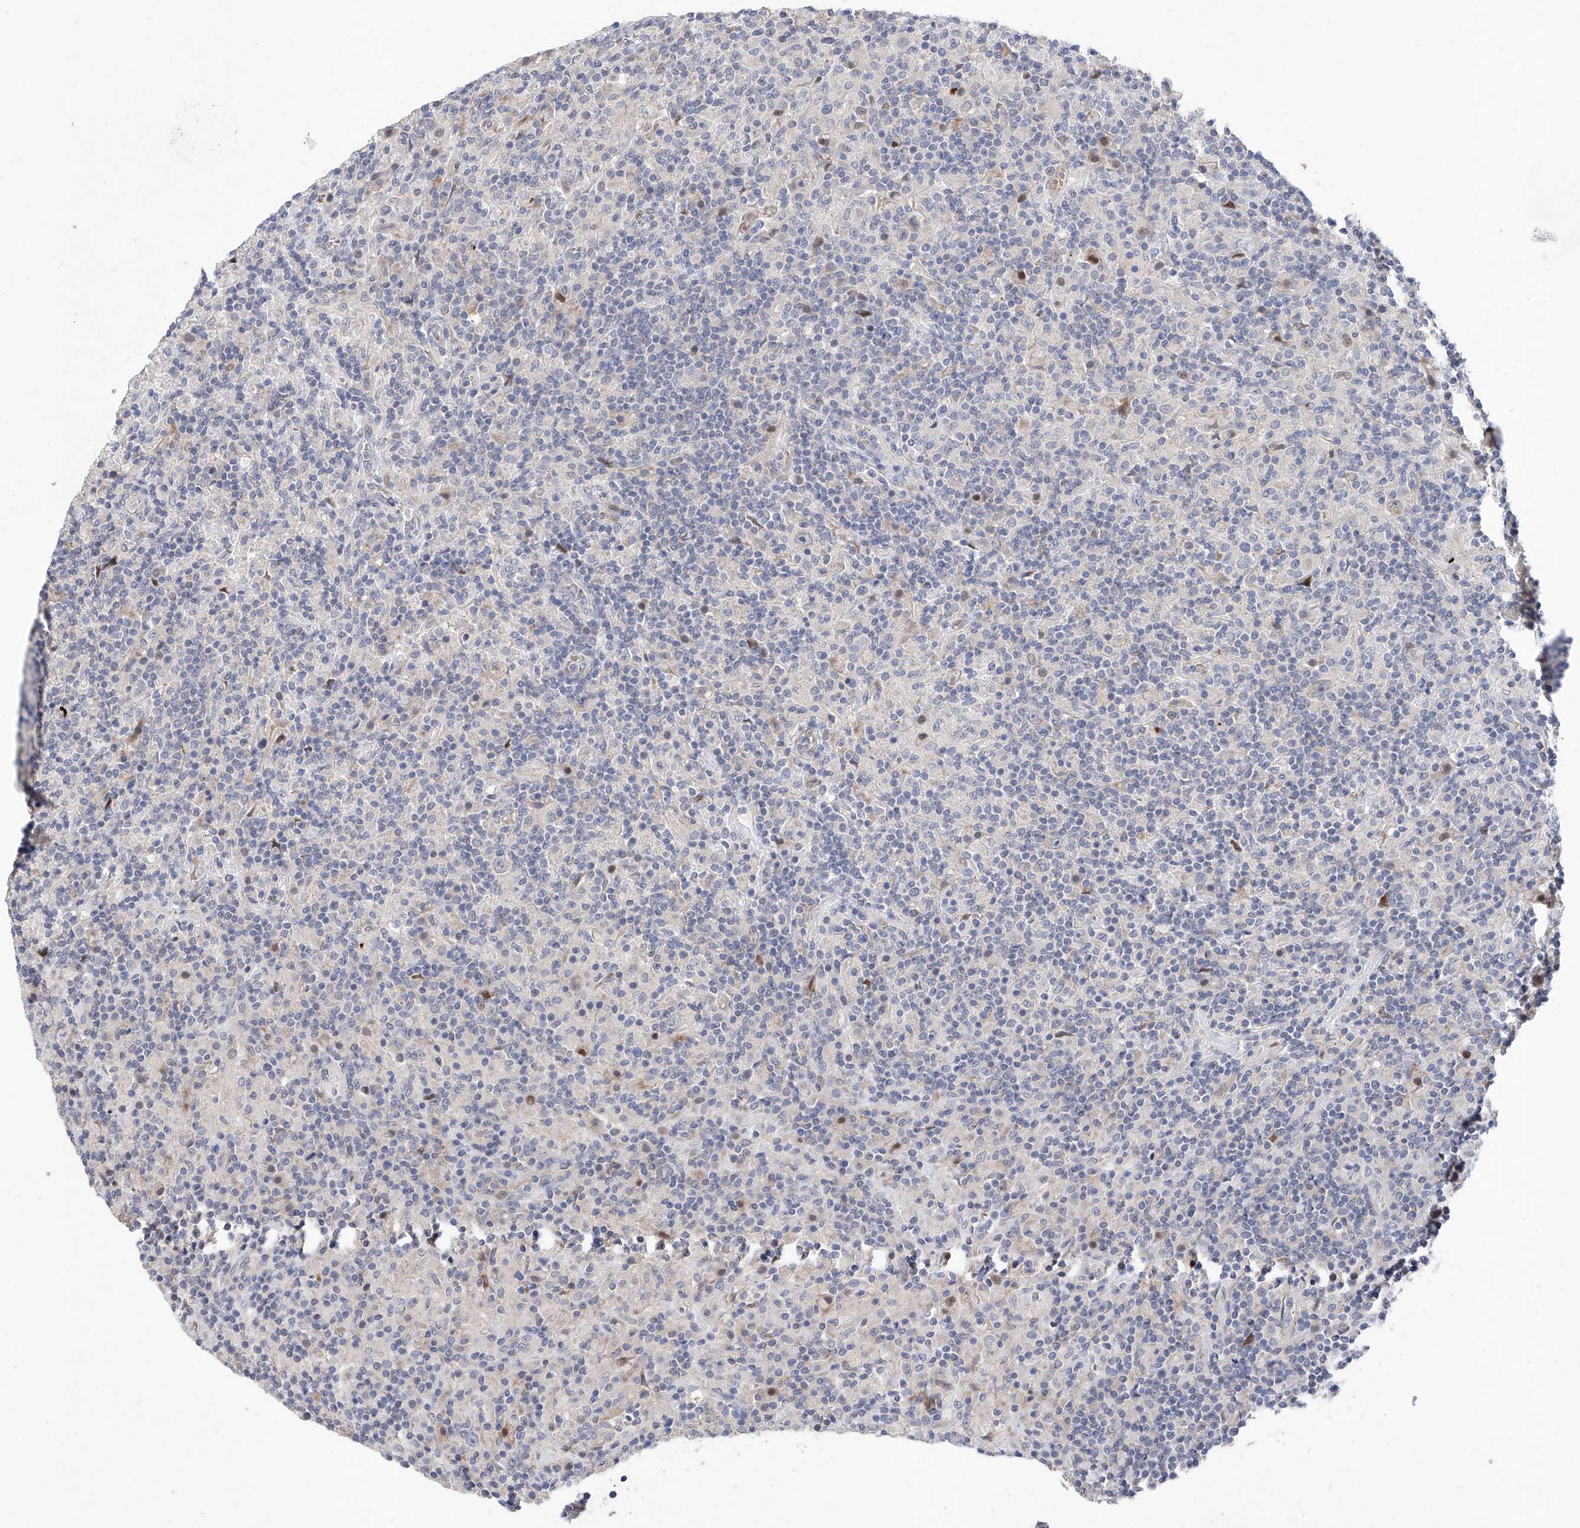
{"staining": {"intensity": "negative", "quantity": "none", "location": "none"}, "tissue": "lymphoma", "cell_type": "Tumor cells", "image_type": "cancer", "snomed": [{"axis": "morphology", "description": "Hodgkin's disease, NOS"}, {"axis": "topography", "description": "Lymph node"}], "caption": "Immunohistochemistry (IHC) of human lymphoma exhibits no expression in tumor cells.", "gene": "FUCA2", "patient": {"sex": "male", "age": 70}}